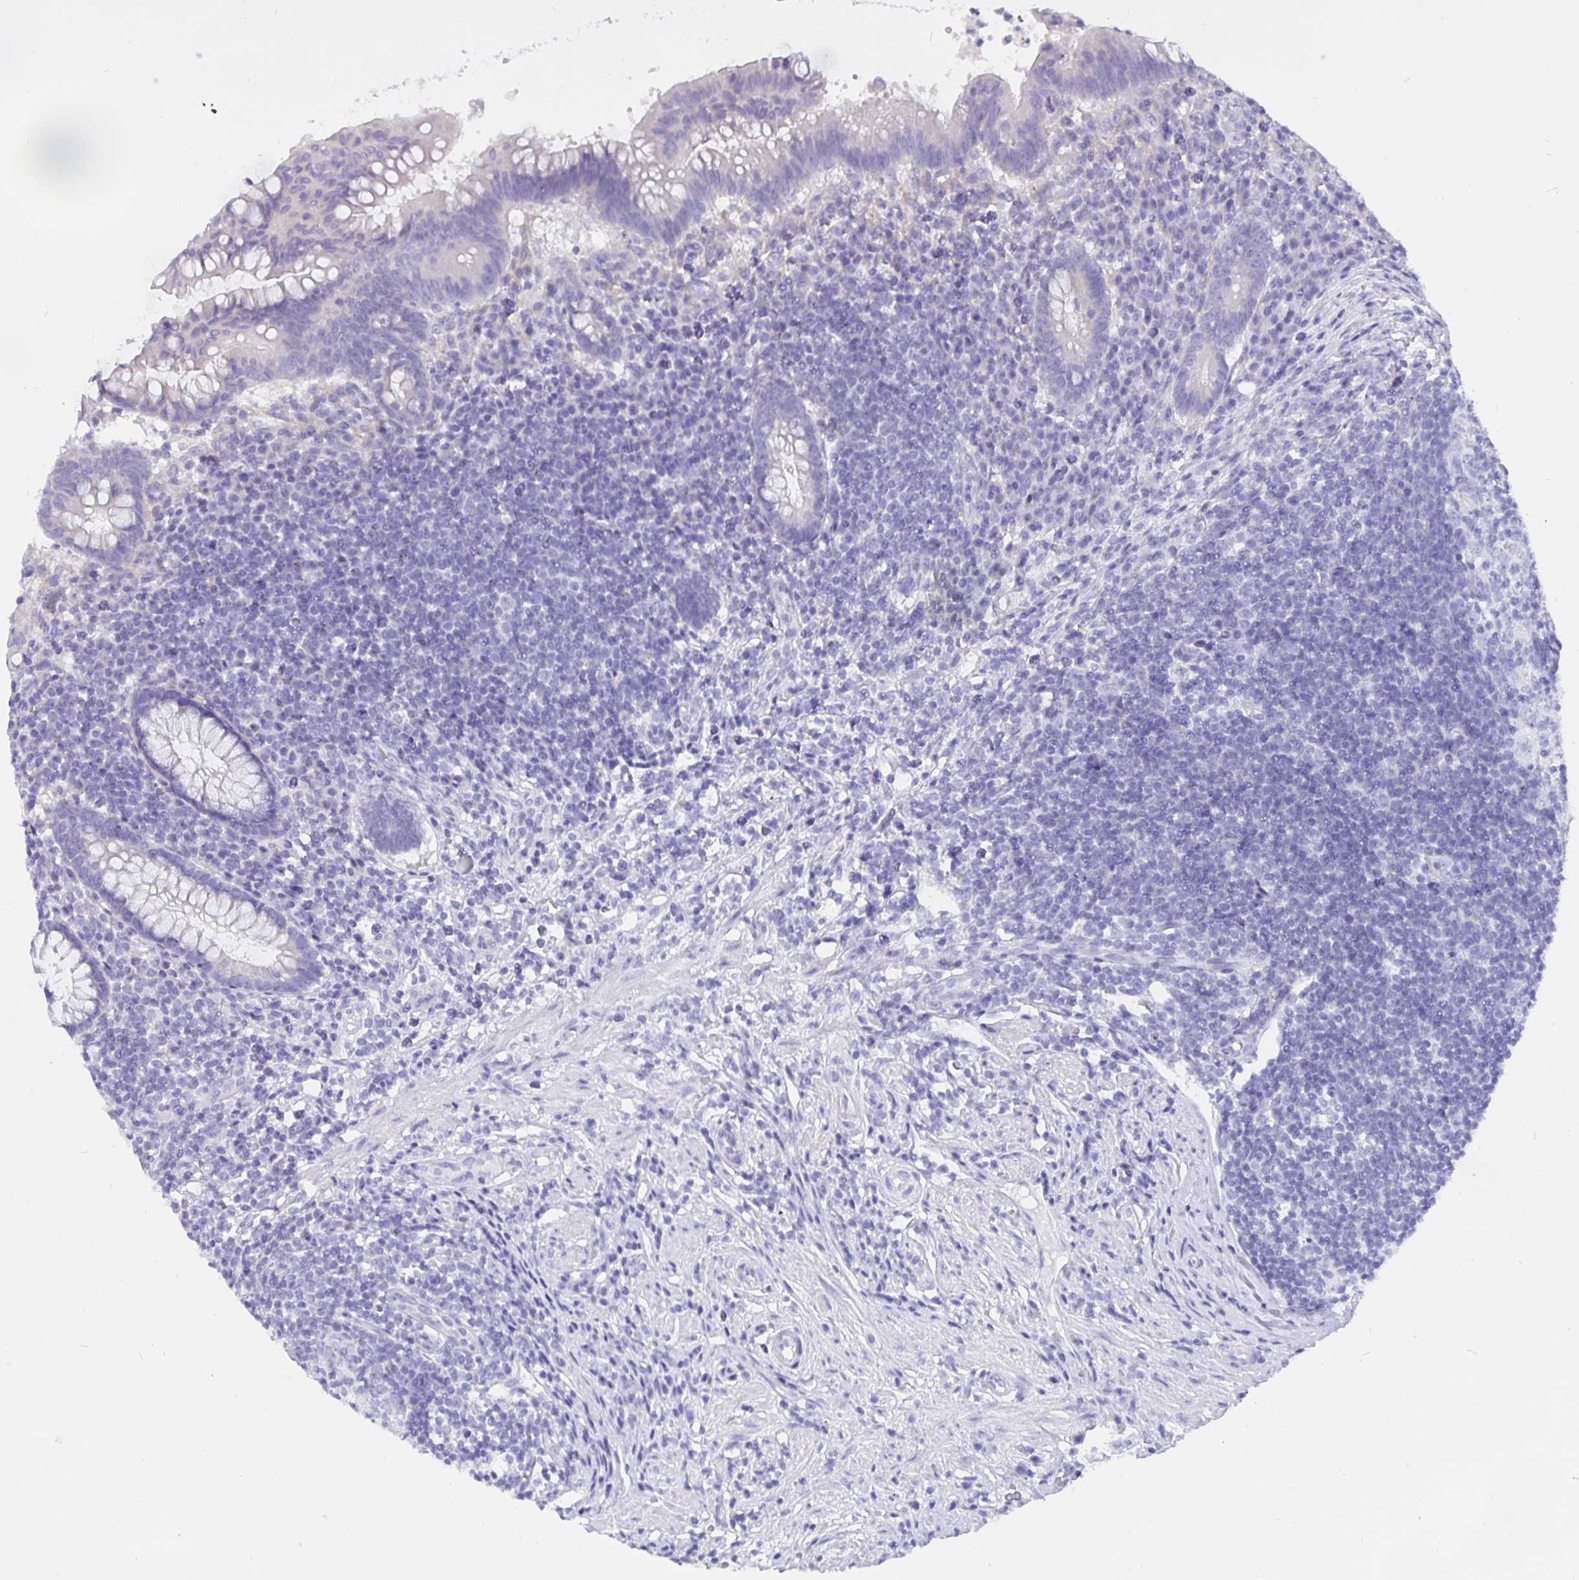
{"staining": {"intensity": "negative", "quantity": "none", "location": "none"}, "tissue": "appendix", "cell_type": "Glandular cells", "image_type": "normal", "snomed": [{"axis": "morphology", "description": "Normal tissue, NOS"}, {"axis": "topography", "description": "Appendix"}], "caption": "Immunohistochemistry (IHC) micrograph of unremarkable appendix: human appendix stained with DAB demonstrates no significant protein expression in glandular cells.", "gene": "CFAP74", "patient": {"sex": "female", "age": 56}}